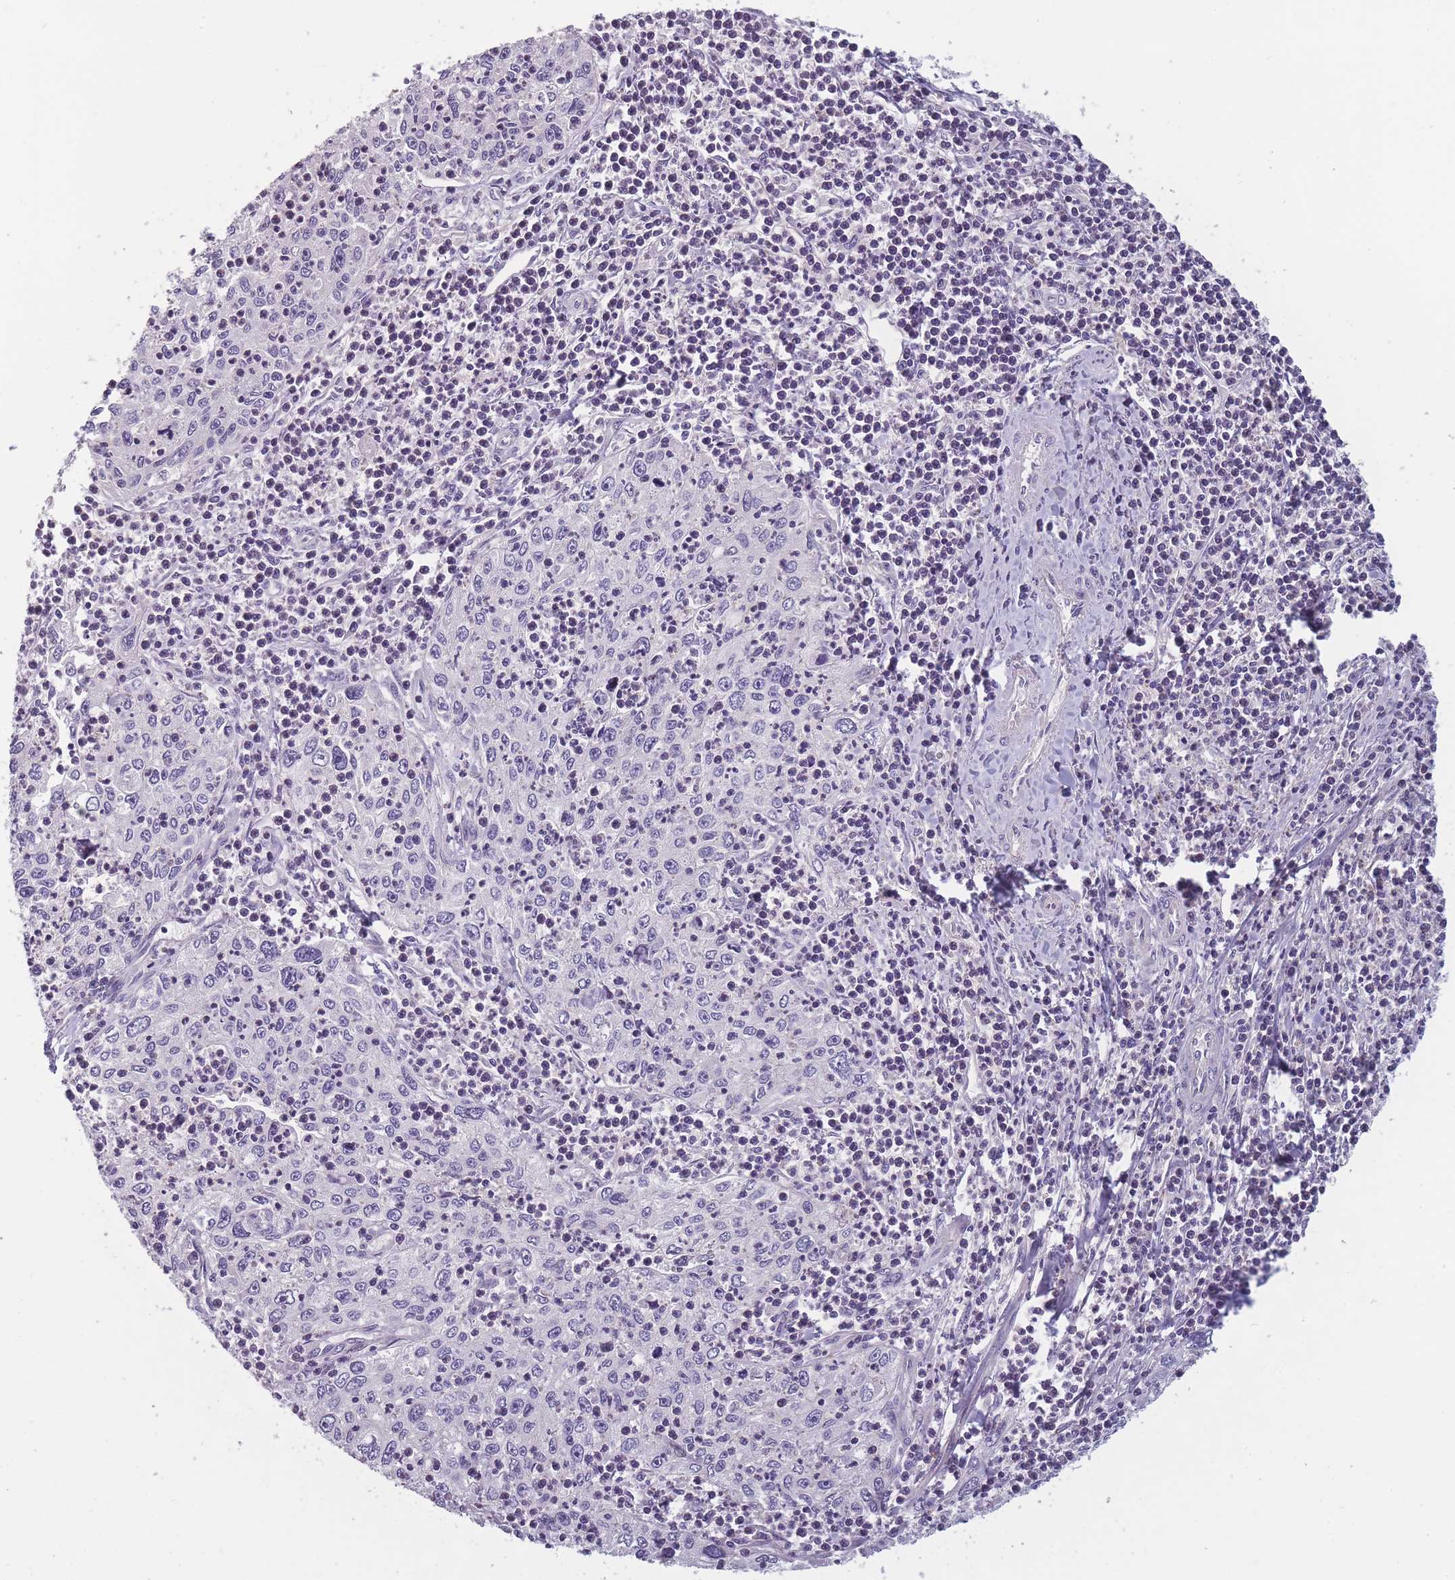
{"staining": {"intensity": "negative", "quantity": "none", "location": "none"}, "tissue": "cervical cancer", "cell_type": "Tumor cells", "image_type": "cancer", "snomed": [{"axis": "morphology", "description": "Squamous cell carcinoma, NOS"}, {"axis": "topography", "description": "Cervix"}], "caption": "DAB (3,3'-diaminobenzidine) immunohistochemical staining of human squamous cell carcinoma (cervical) demonstrates no significant expression in tumor cells.", "gene": "FAM83F", "patient": {"sex": "female", "age": 30}}